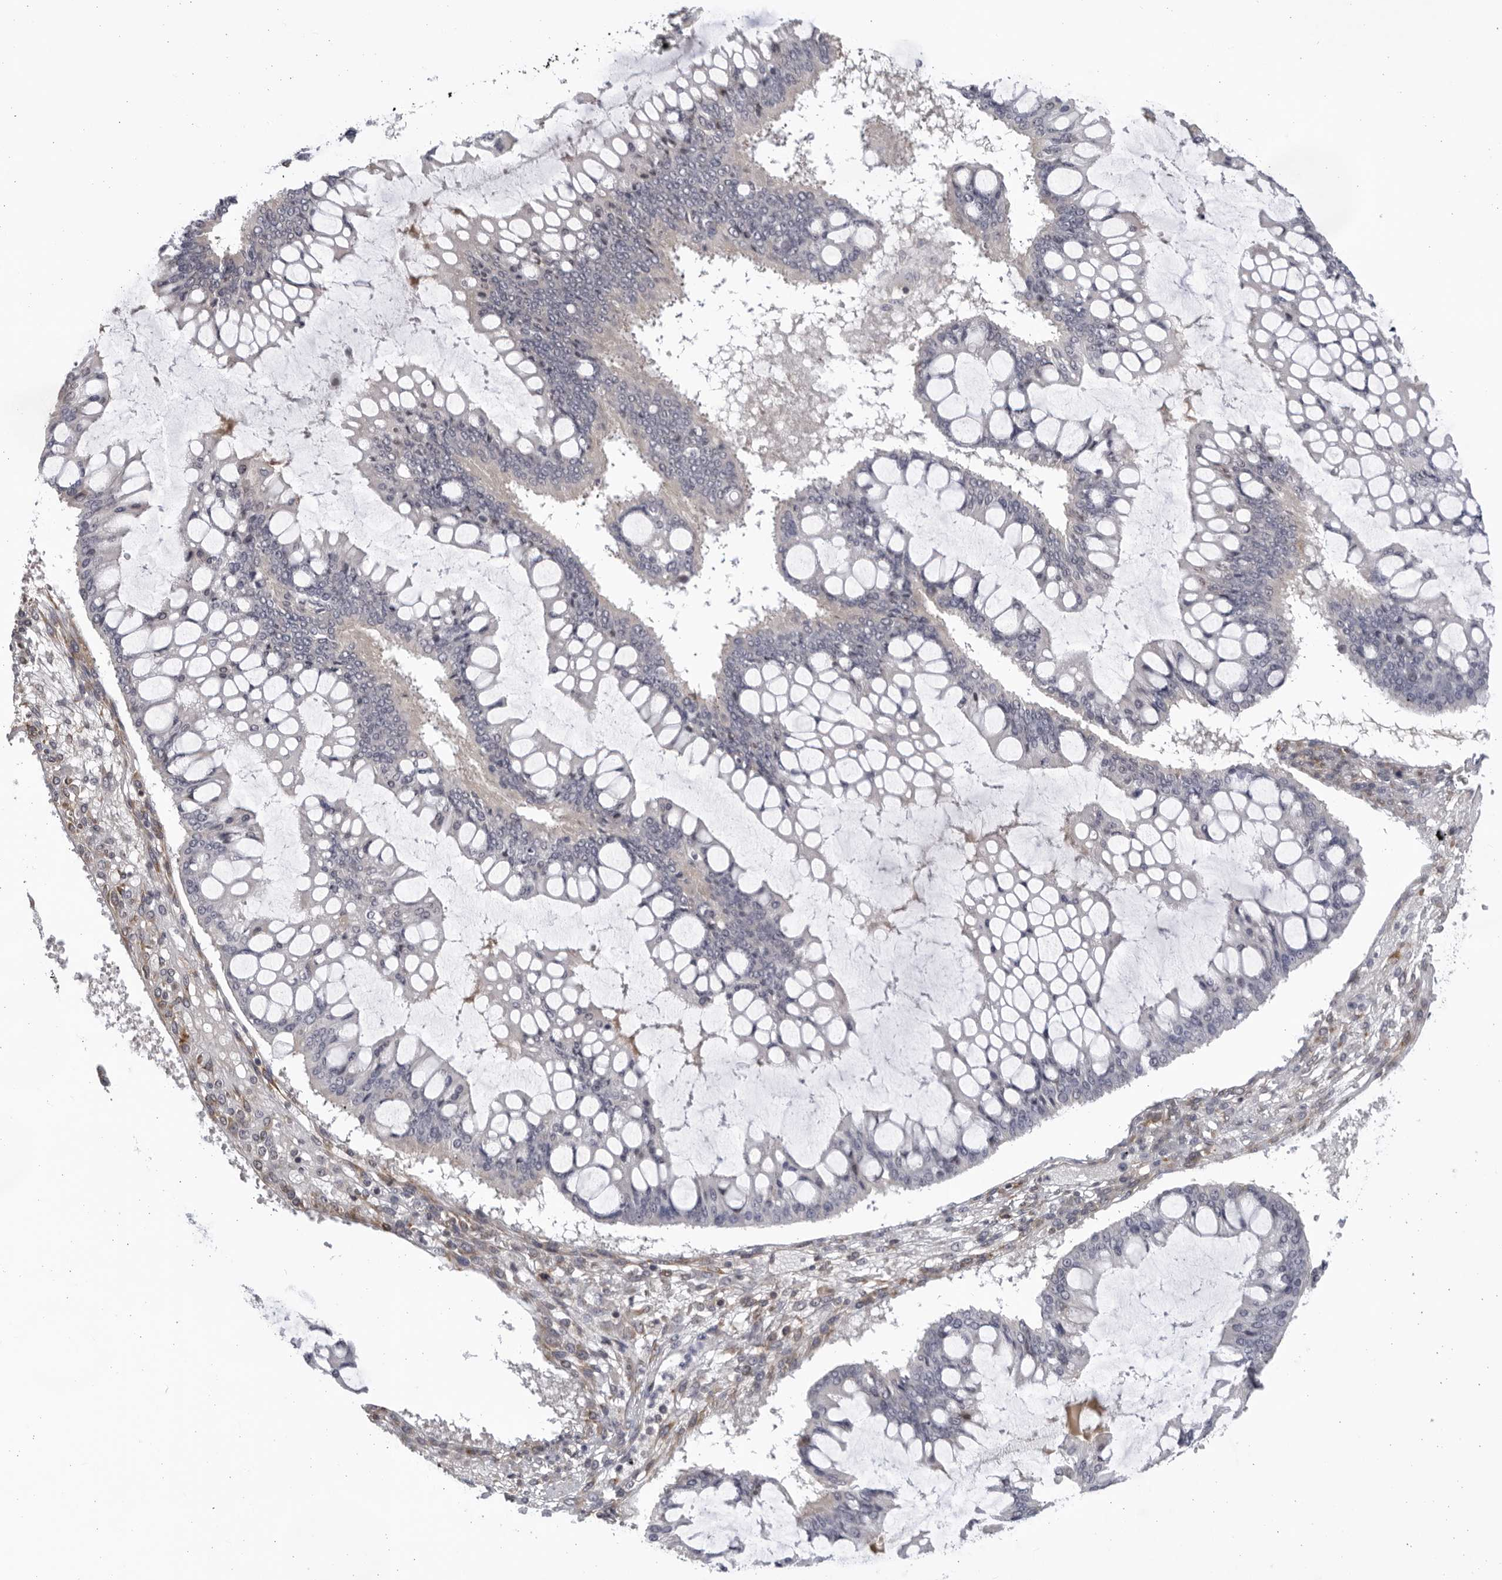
{"staining": {"intensity": "negative", "quantity": "none", "location": "none"}, "tissue": "ovarian cancer", "cell_type": "Tumor cells", "image_type": "cancer", "snomed": [{"axis": "morphology", "description": "Cystadenocarcinoma, mucinous, NOS"}, {"axis": "topography", "description": "Ovary"}], "caption": "DAB (3,3'-diaminobenzidine) immunohistochemical staining of human ovarian cancer shows no significant staining in tumor cells. (IHC, brightfield microscopy, high magnification).", "gene": "BMP2K", "patient": {"sex": "female", "age": 73}}